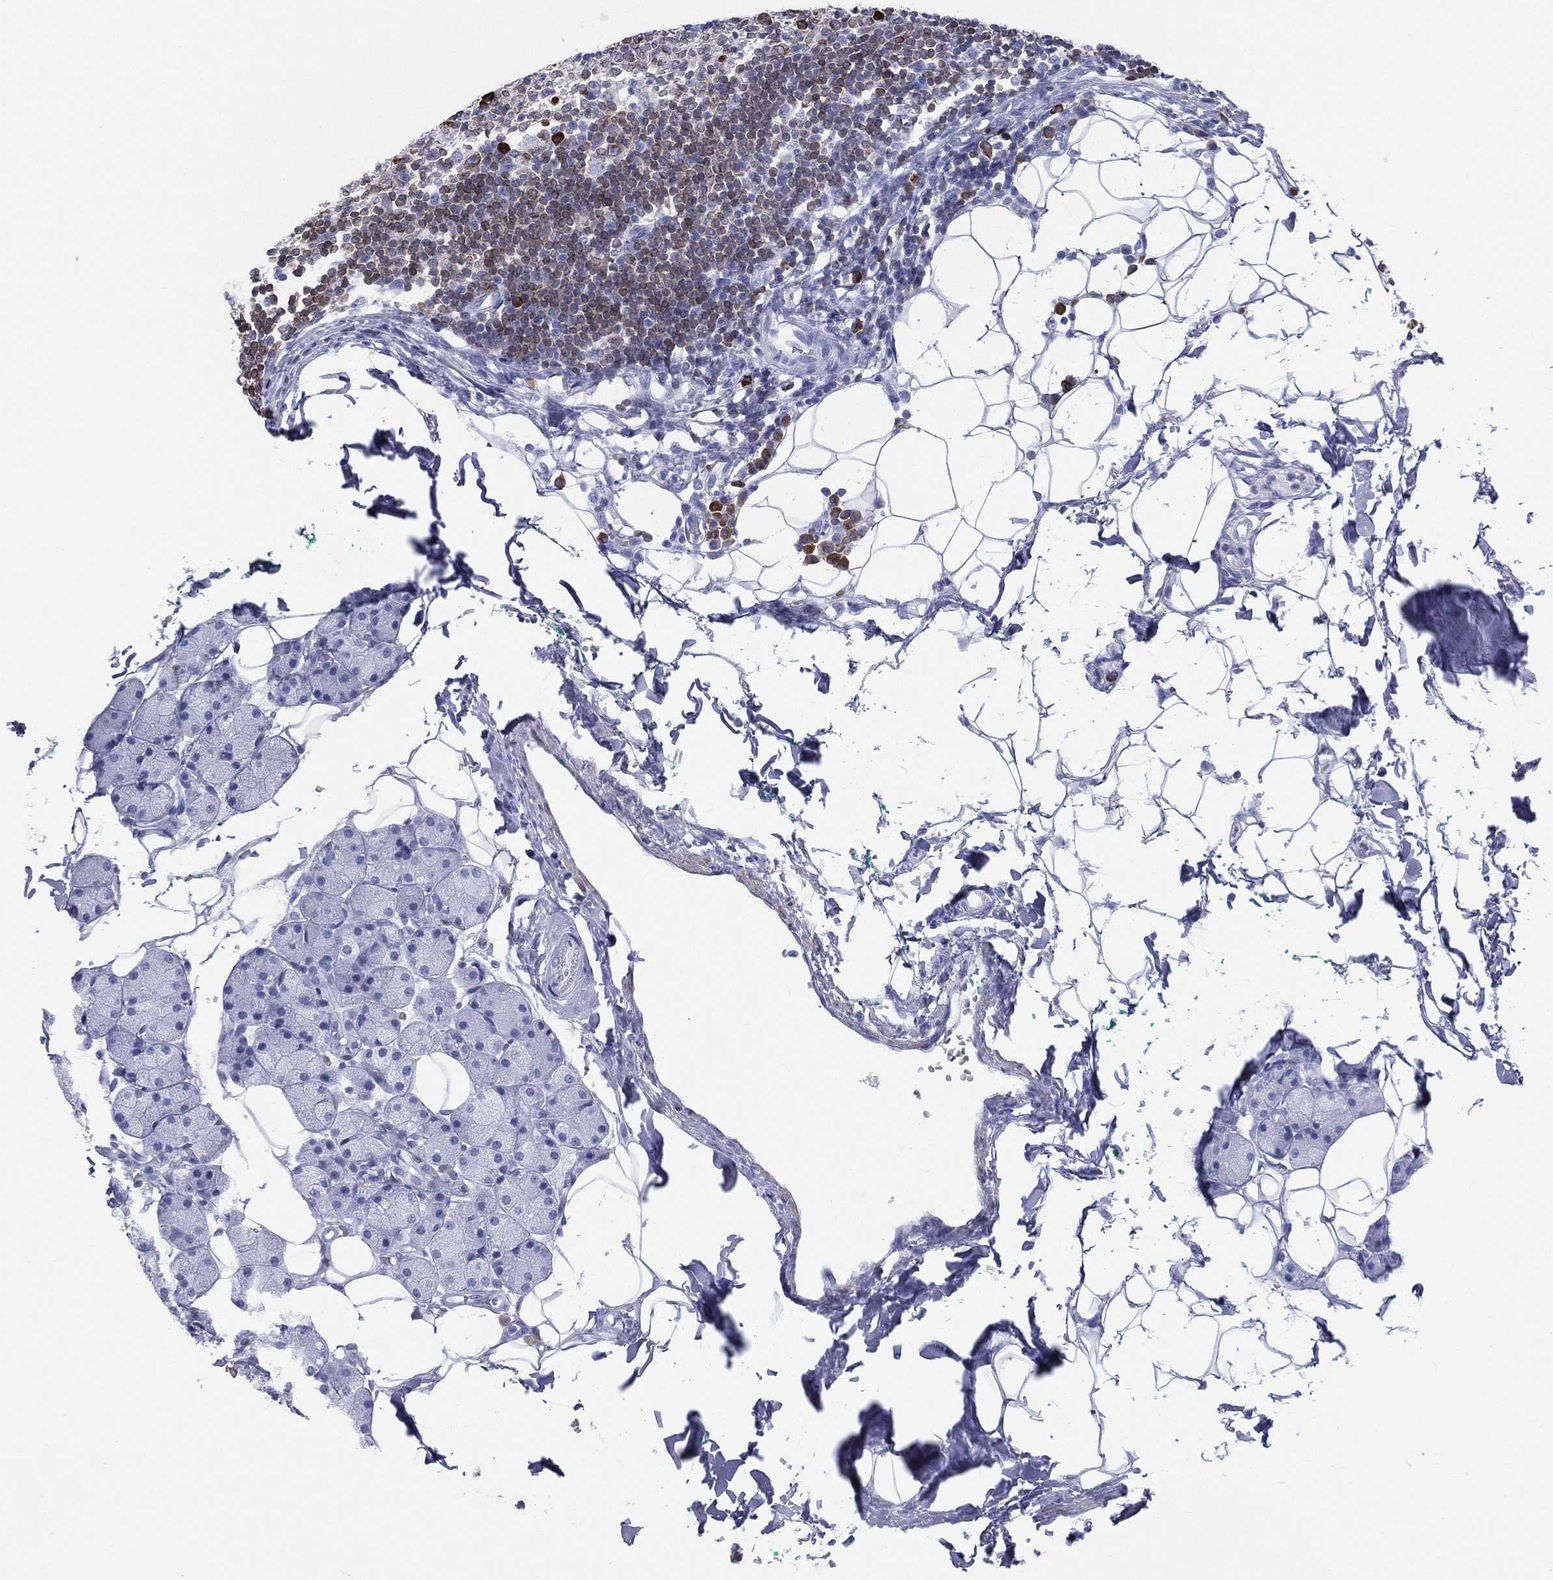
{"staining": {"intensity": "strong", "quantity": "<25%", "location": "cytoplasmic/membranous"}, "tissue": "lymph node", "cell_type": "Germinal center cells", "image_type": "normal", "snomed": [{"axis": "morphology", "description": "Normal tissue, NOS"}, {"axis": "topography", "description": "Lymph node"}, {"axis": "topography", "description": "Salivary gland"}], "caption": "This is a photomicrograph of immunohistochemistry staining of benign lymph node, which shows strong expression in the cytoplasmic/membranous of germinal center cells.", "gene": "CD79A", "patient": {"sex": "male", "age": 83}}